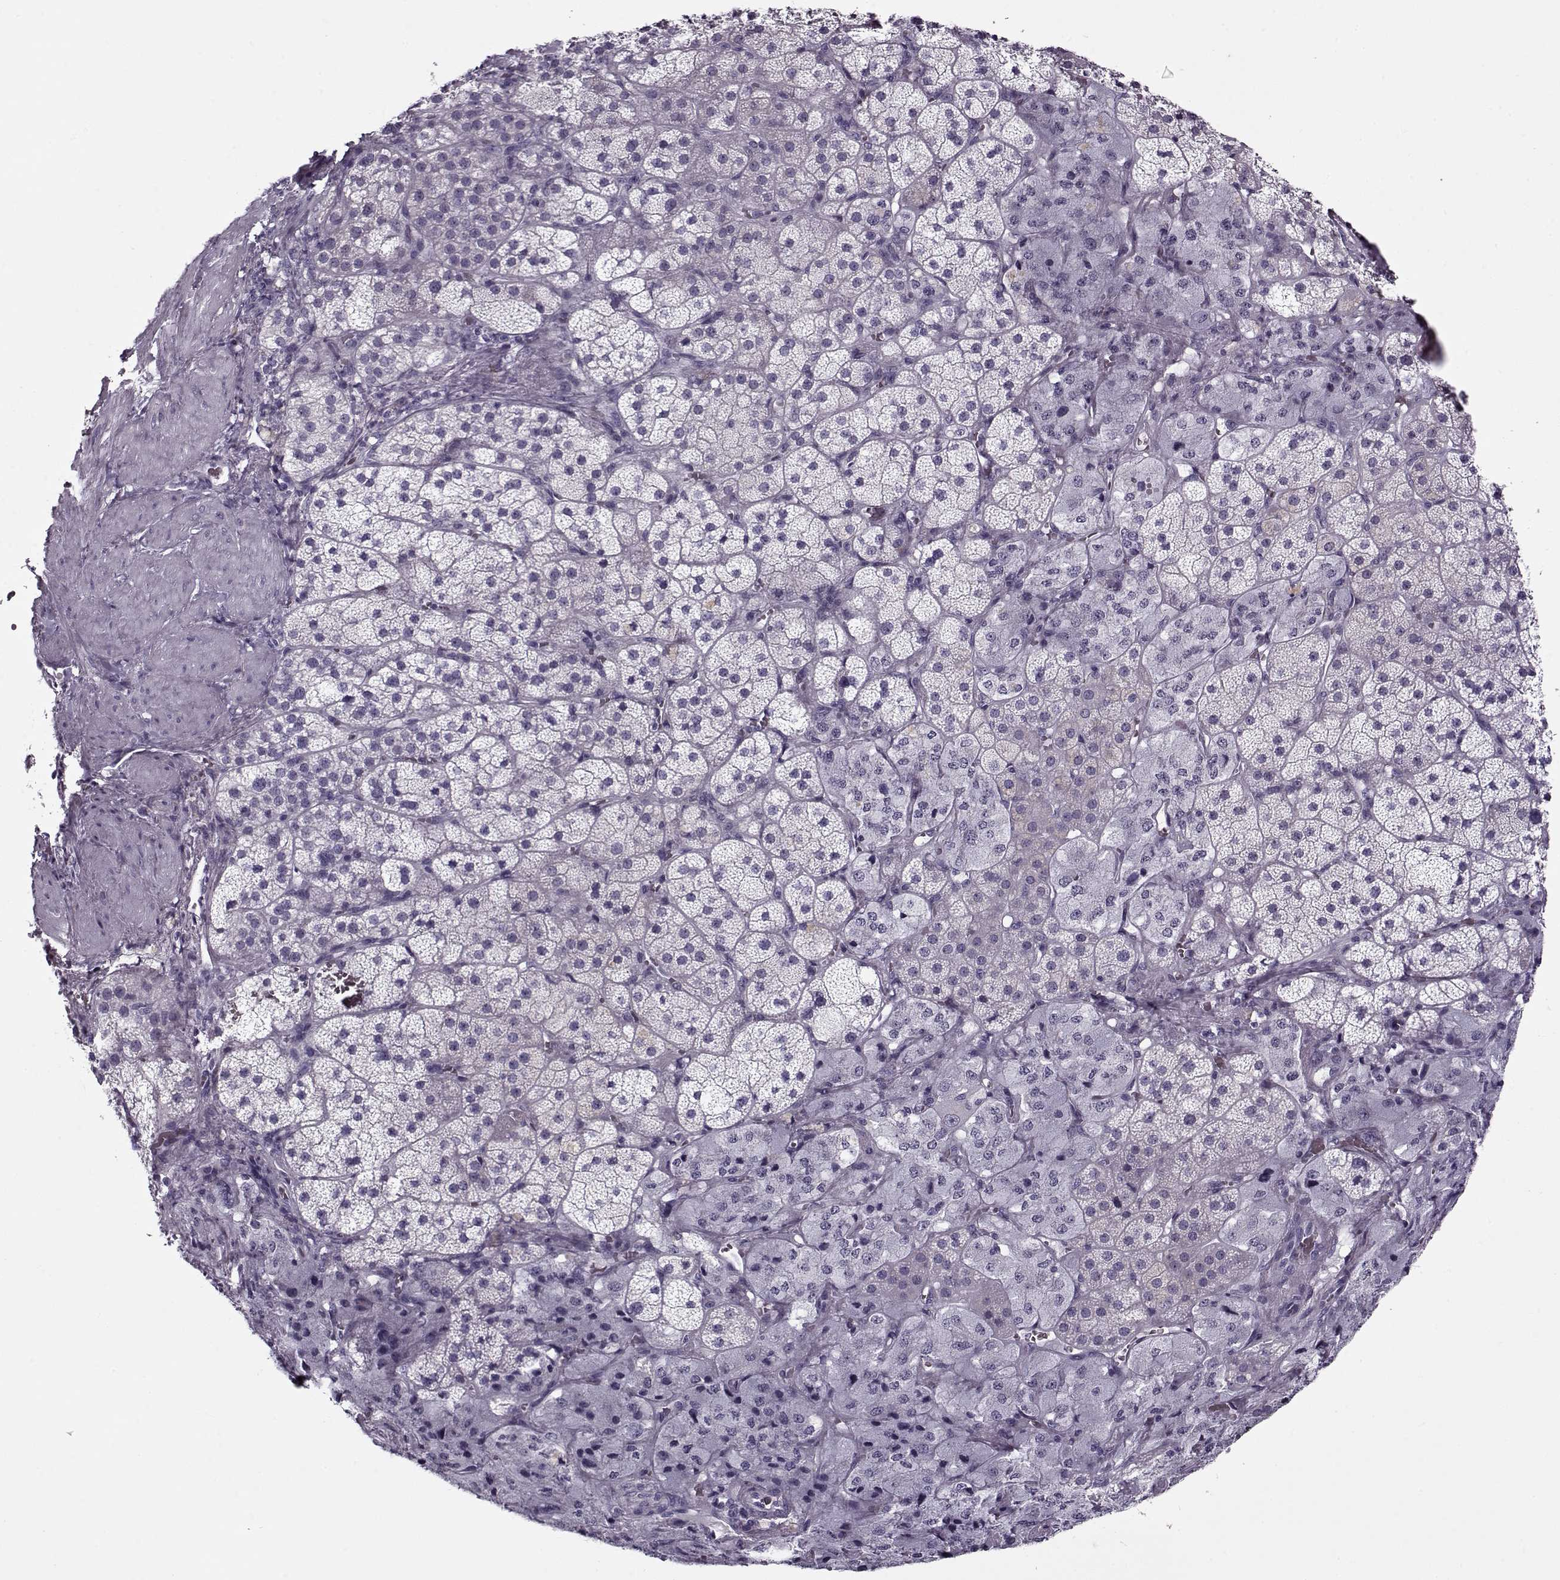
{"staining": {"intensity": "negative", "quantity": "none", "location": "none"}, "tissue": "adrenal gland", "cell_type": "Glandular cells", "image_type": "normal", "snomed": [{"axis": "morphology", "description": "Normal tissue, NOS"}, {"axis": "topography", "description": "Adrenal gland"}], "caption": "A high-resolution histopathology image shows IHC staining of normal adrenal gland, which demonstrates no significant positivity in glandular cells. The staining was performed using DAB to visualize the protein expression in brown, while the nuclei were stained in blue with hematoxylin (Magnification: 20x).", "gene": "GAGE10", "patient": {"sex": "male", "age": 57}}